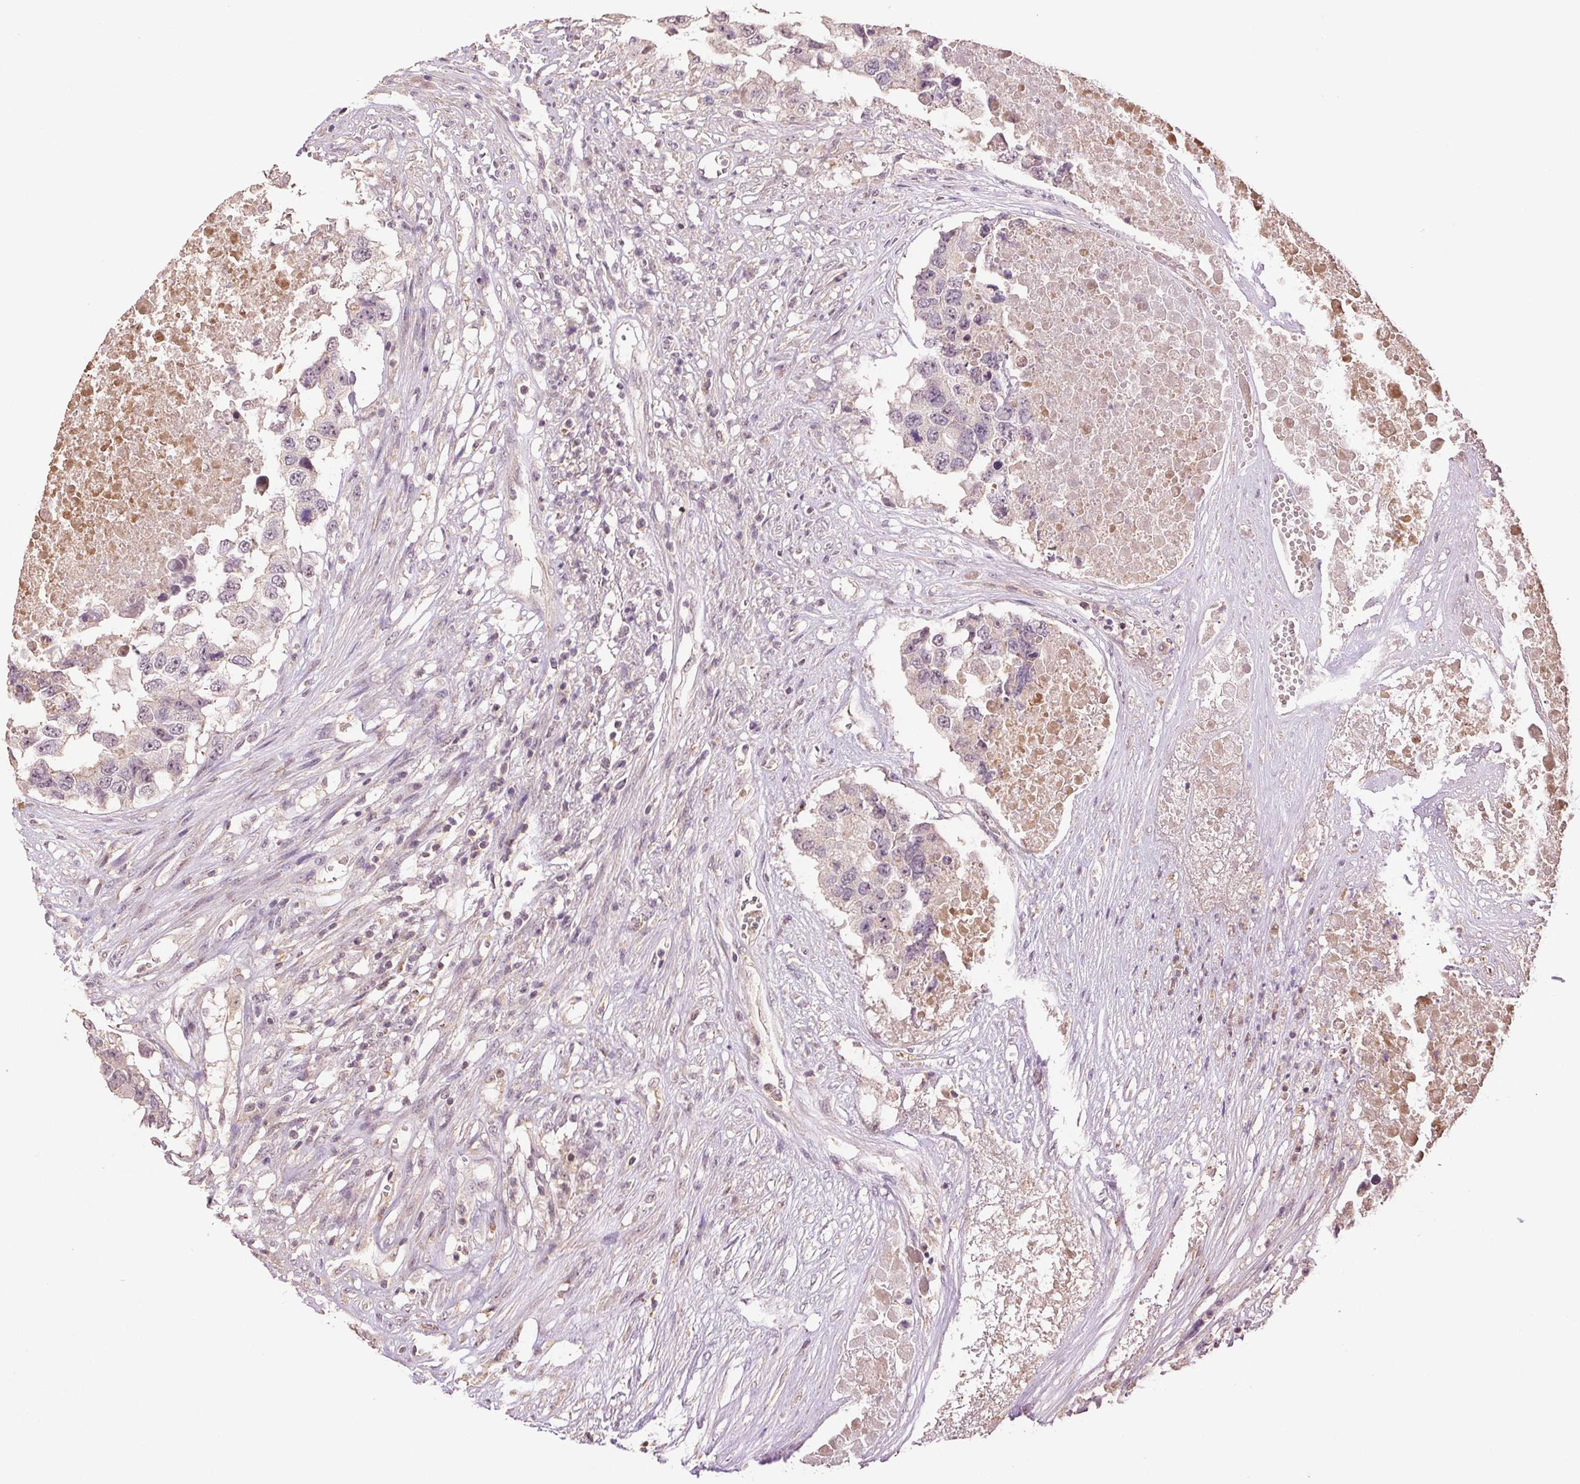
{"staining": {"intensity": "negative", "quantity": "none", "location": "none"}, "tissue": "testis cancer", "cell_type": "Tumor cells", "image_type": "cancer", "snomed": [{"axis": "morphology", "description": "Carcinoma, Embryonal, NOS"}, {"axis": "topography", "description": "Testis"}], "caption": "DAB immunohistochemical staining of embryonal carcinoma (testis) demonstrates no significant expression in tumor cells.", "gene": "TMEM253", "patient": {"sex": "male", "age": 83}}